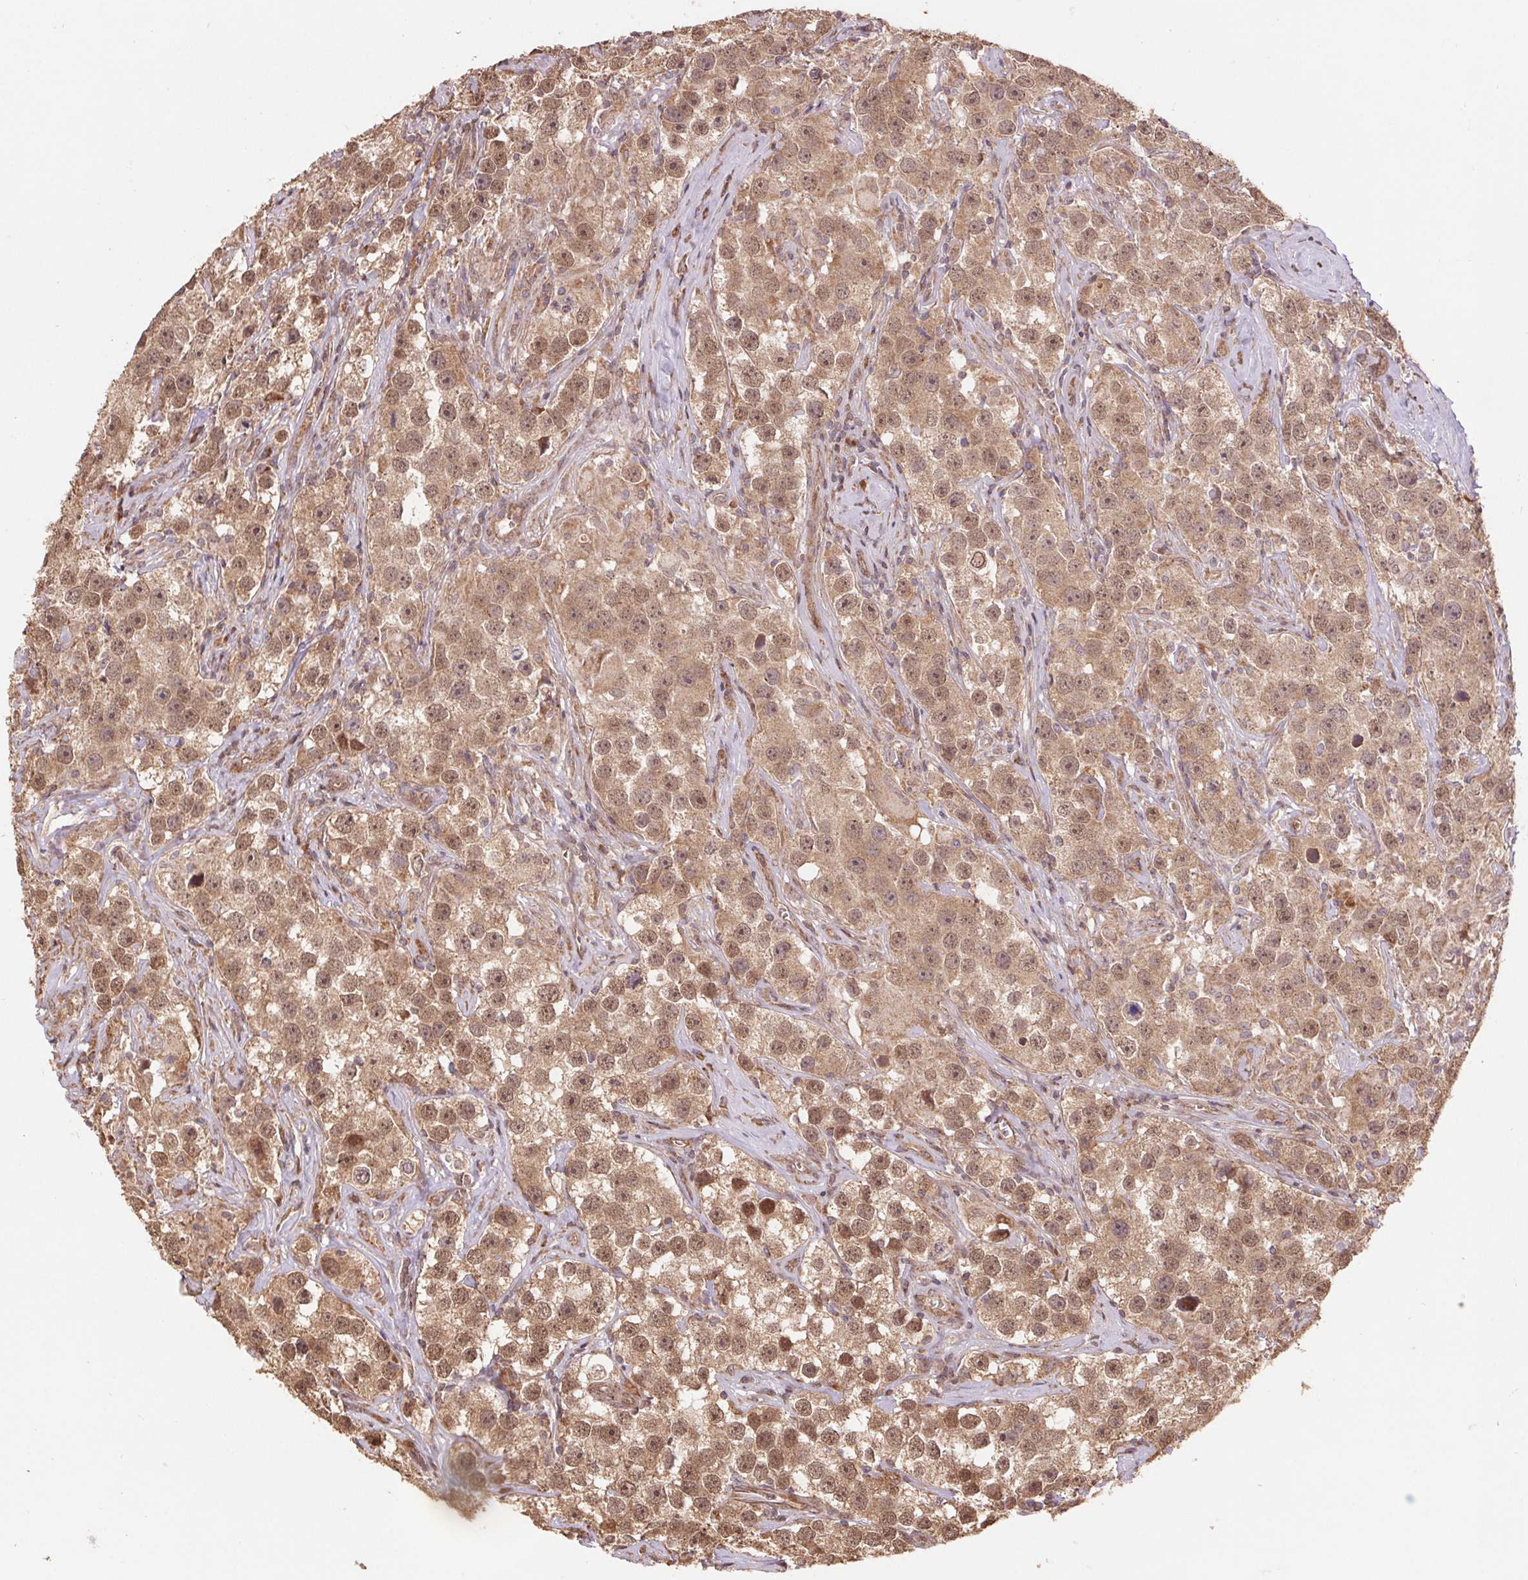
{"staining": {"intensity": "moderate", "quantity": ">75%", "location": "cytoplasmic/membranous,nuclear"}, "tissue": "testis cancer", "cell_type": "Tumor cells", "image_type": "cancer", "snomed": [{"axis": "morphology", "description": "Seminoma, NOS"}, {"axis": "topography", "description": "Testis"}], "caption": "Immunohistochemical staining of human testis cancer (seminoma) reveals medium levels of moderate cytoplasmic/membranous and nuclear expression in about >75% of tumor cells.", "gene": "PDHA1", "patient": {"sex": "male", "age": 49}}